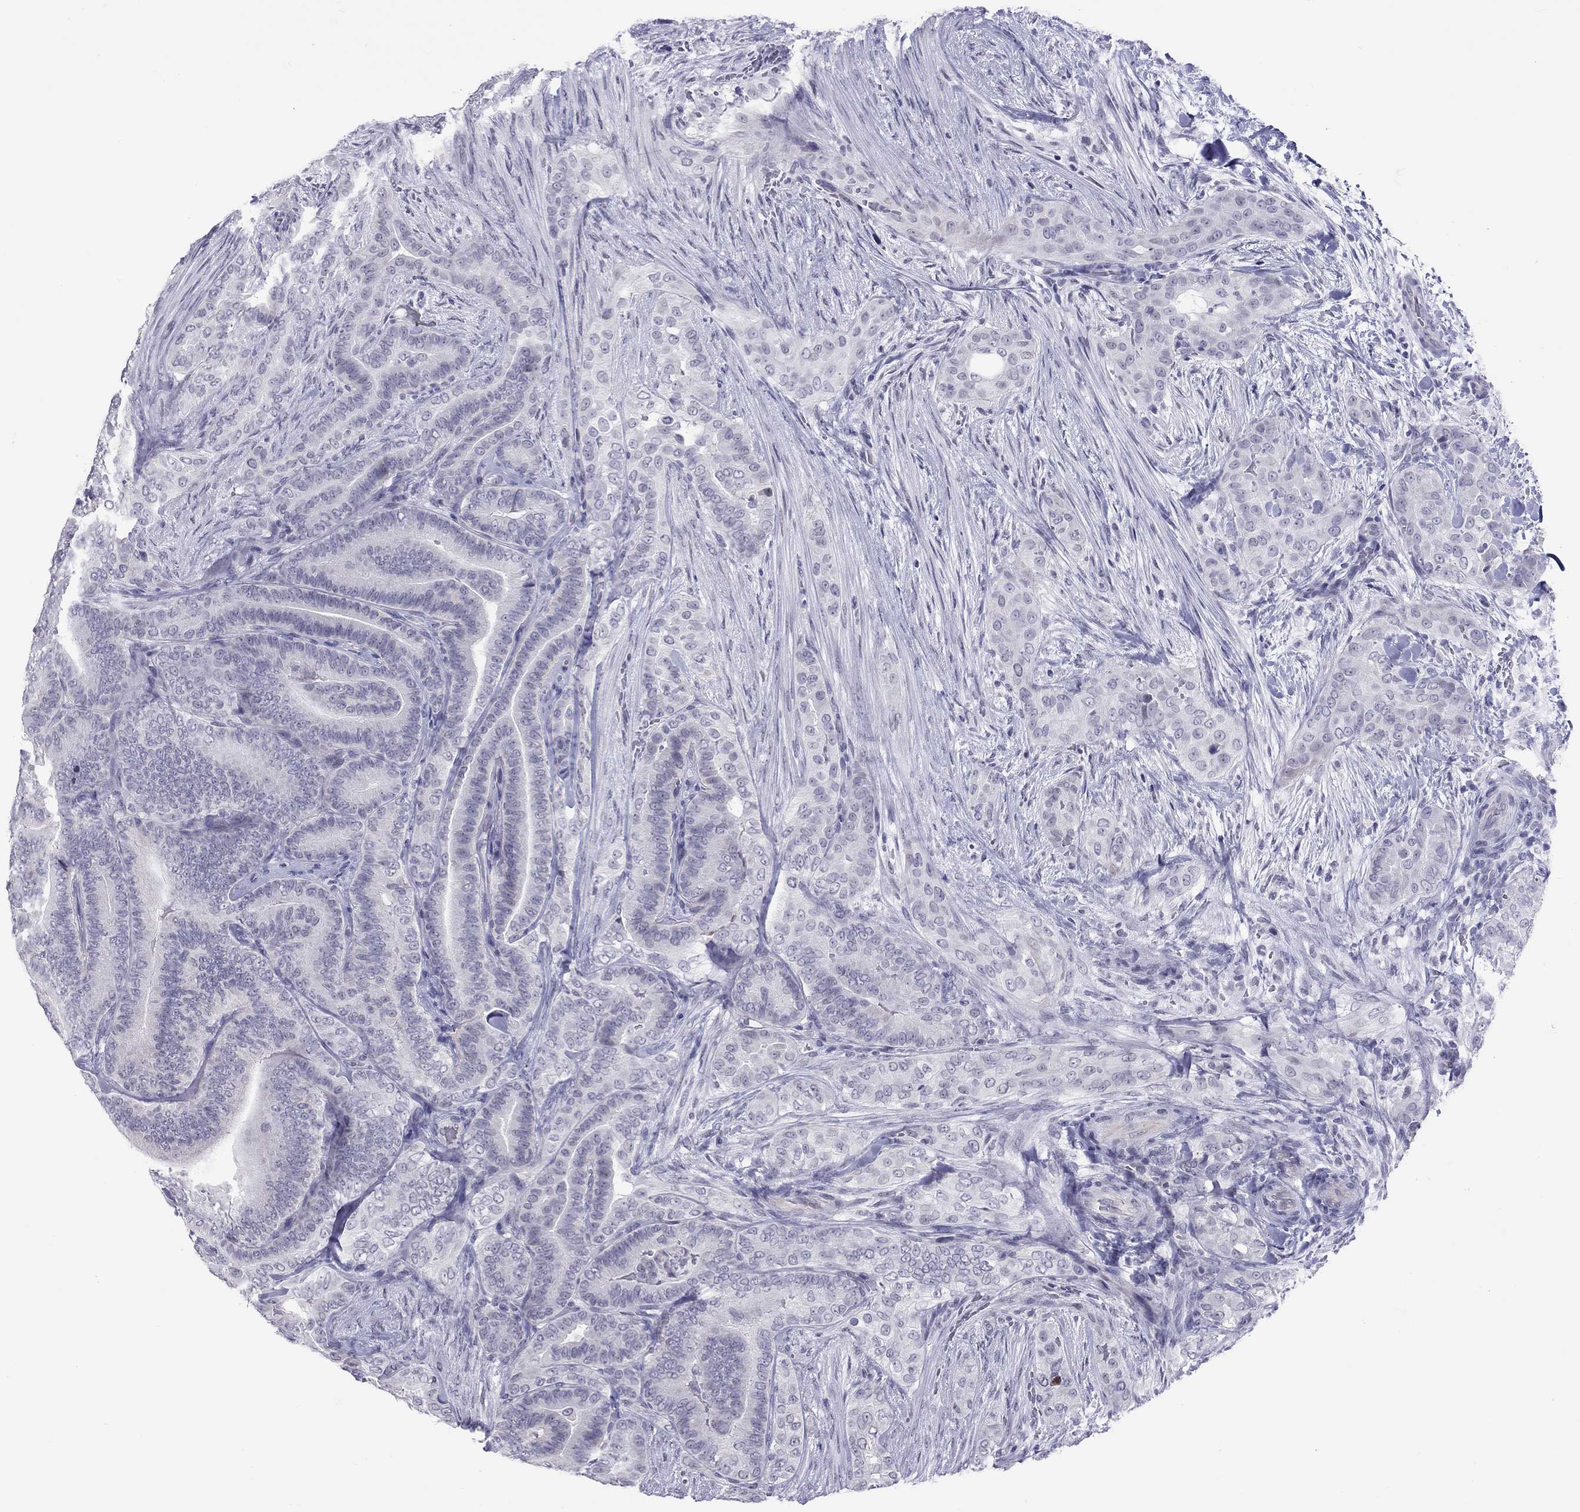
{"staining": {"intensity": "negative", "quantity": "none", "location": "none"}, "tissue": "thyroid cancer", "cell_type": "Tumor cells", "image_type": "cancer", "snomed": [{"axis": "morphology", "description": "Papillary adenocarcinoma, NOS"}, {"axis": "topography", "description": "Thyroid gland"}], "caption": "Human thyroid papillary adenocarcinoma stained for a protein using immunohistochemistry (IHC) demonstrates no expression in tumor cells.", "gene": "JHY", "patient": {"sex": "male", "age": 61}}